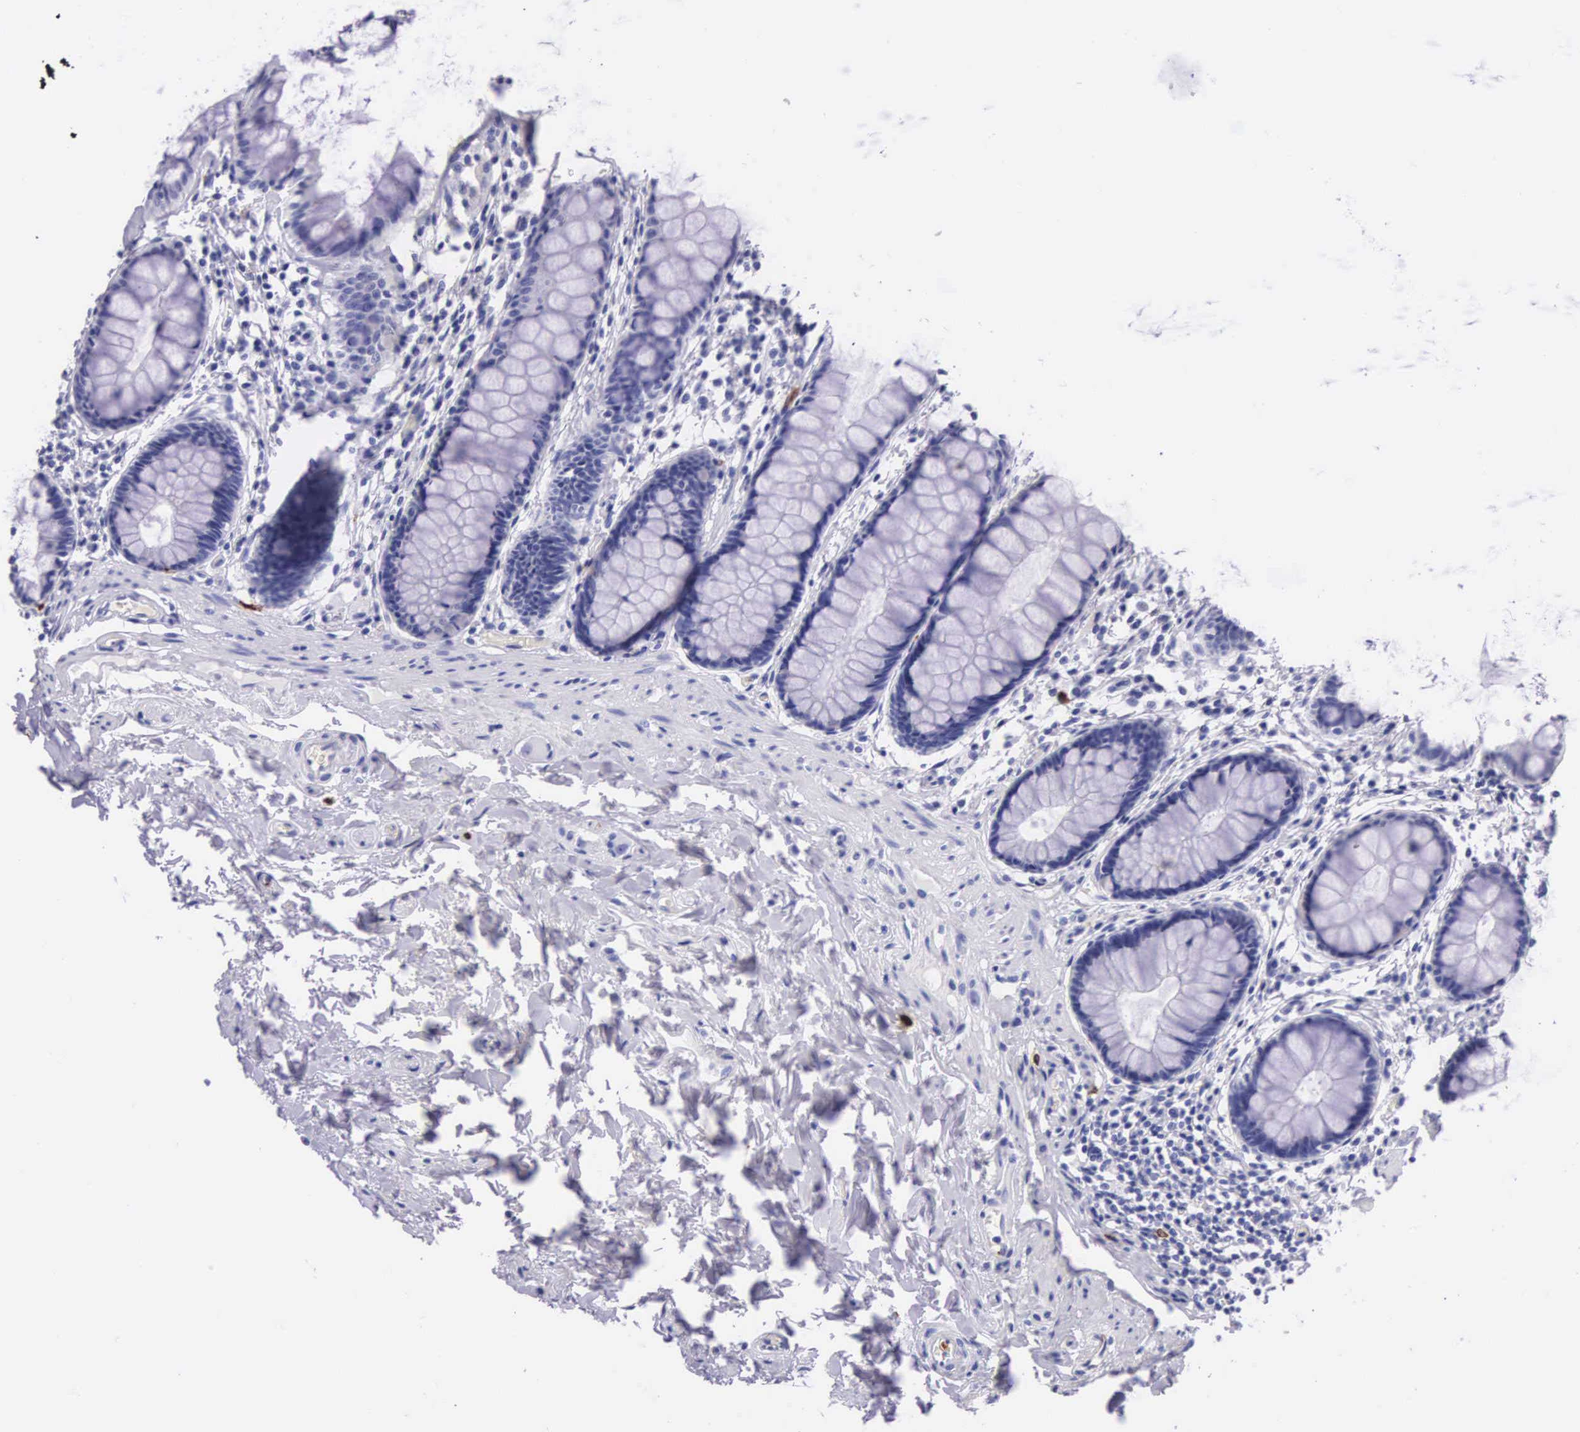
{"staining": {"intensity": "negative", "quantity": "none", "location": "none"}, "tissue": "rectum", "cell_type": "Glandular cells", "image_type": "normal", "snomed": [{"axis": "morphology", "description": "Normal tissue, NOS"}, {"axis": "topography", "description": "Rectum"}], "caption": "Glandular cells show no significant protein expression in unremarkable rectum. Nuclei are stained in blue.", "gene": "FCN1", "patient": {"sex": "male", "age": 86}}